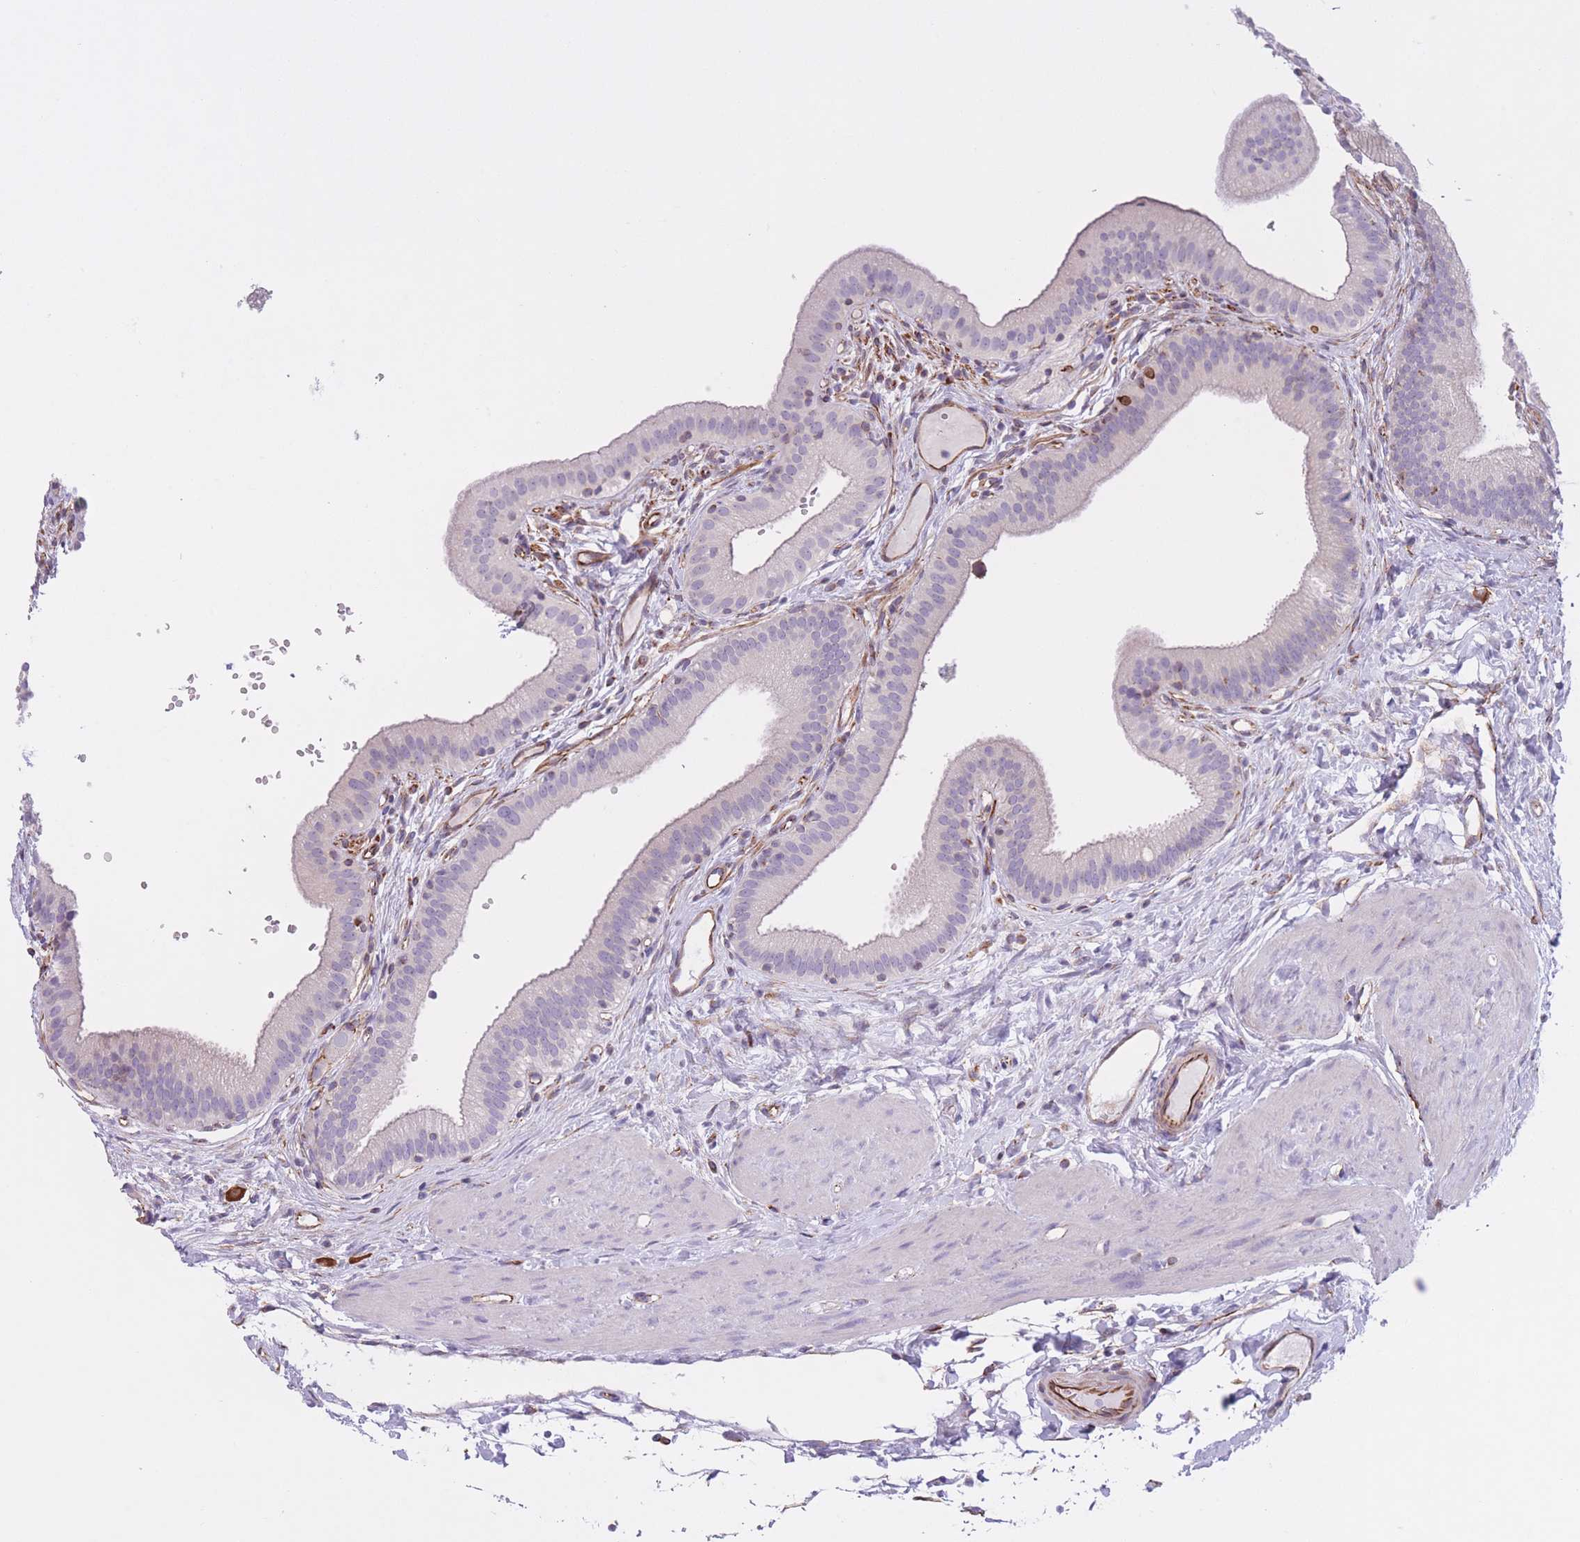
{"staining": {"intensity": "negative", "quantity": "none", "location": "none"}, "tissue": "gallbladder", "cell_type": "Glandular cells", "image_type": "normal", "snomed": [{"axis": "morphology", "description": "Normal tissue, NOS"}, {"axis": "topography", "description": "Gallbladder"}], "caption": "DAB (3,3'-diaminobenzidine) immunohistochemical staining of benign gallbladder shows no significant expression in glandular cells. (Brightfield microscopy of DAB immunohistochemistry at high magnification).", "gene": "ATP5MF", "patient": {"sex": "female", "age": 54}}